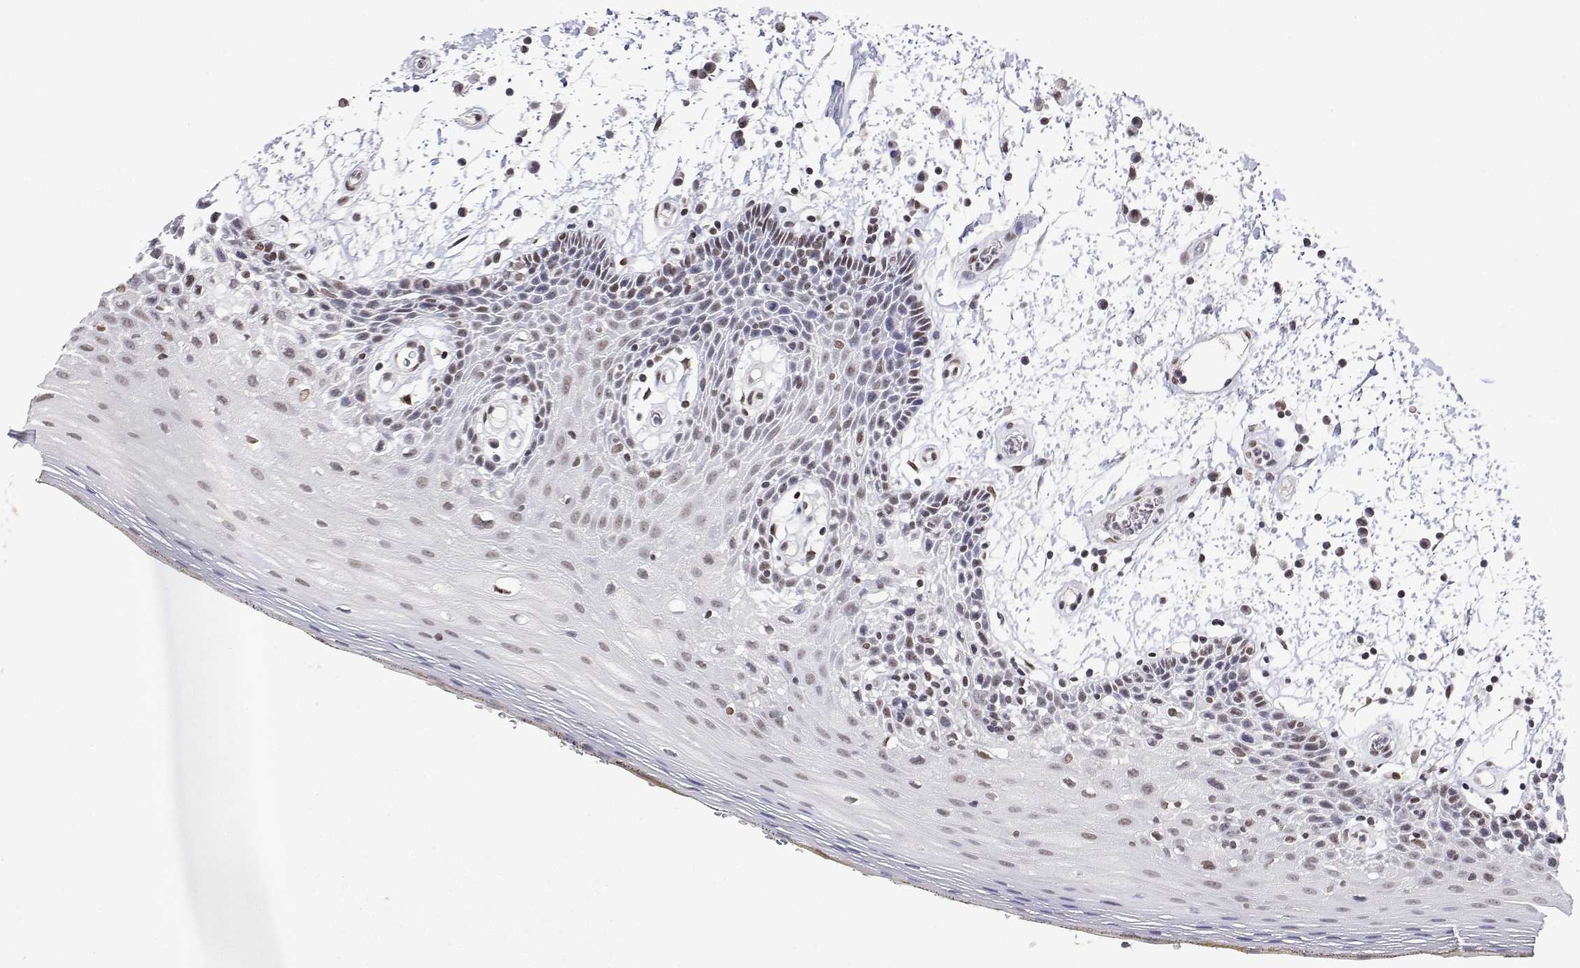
{"staining": {"intensity": "moderate", "quantity": "25%-75%", "location": "nuclear"}, "tissue": "oral mucosa", "cell_type": "Squamous epithelial cells", "image_type": "normal", "snomed": [{"axis": "morphology", "description": "Normal tissue, NOS"}, {"axis": "morphology", "description": "Squamous cell carcinoma, NOS"}, {"axis": "topography", "description": "Oral tissue"}, {"axis": "topography", "description": "Head-Neck"}], "caption": "Human oral mucosa stained for a protein (brown) exhibits moderate nuclear positive expression in about 25%-75% of squamous epithelial cells.", "gene": "XPC", "patient": {"sex": "male", "age": 52}}